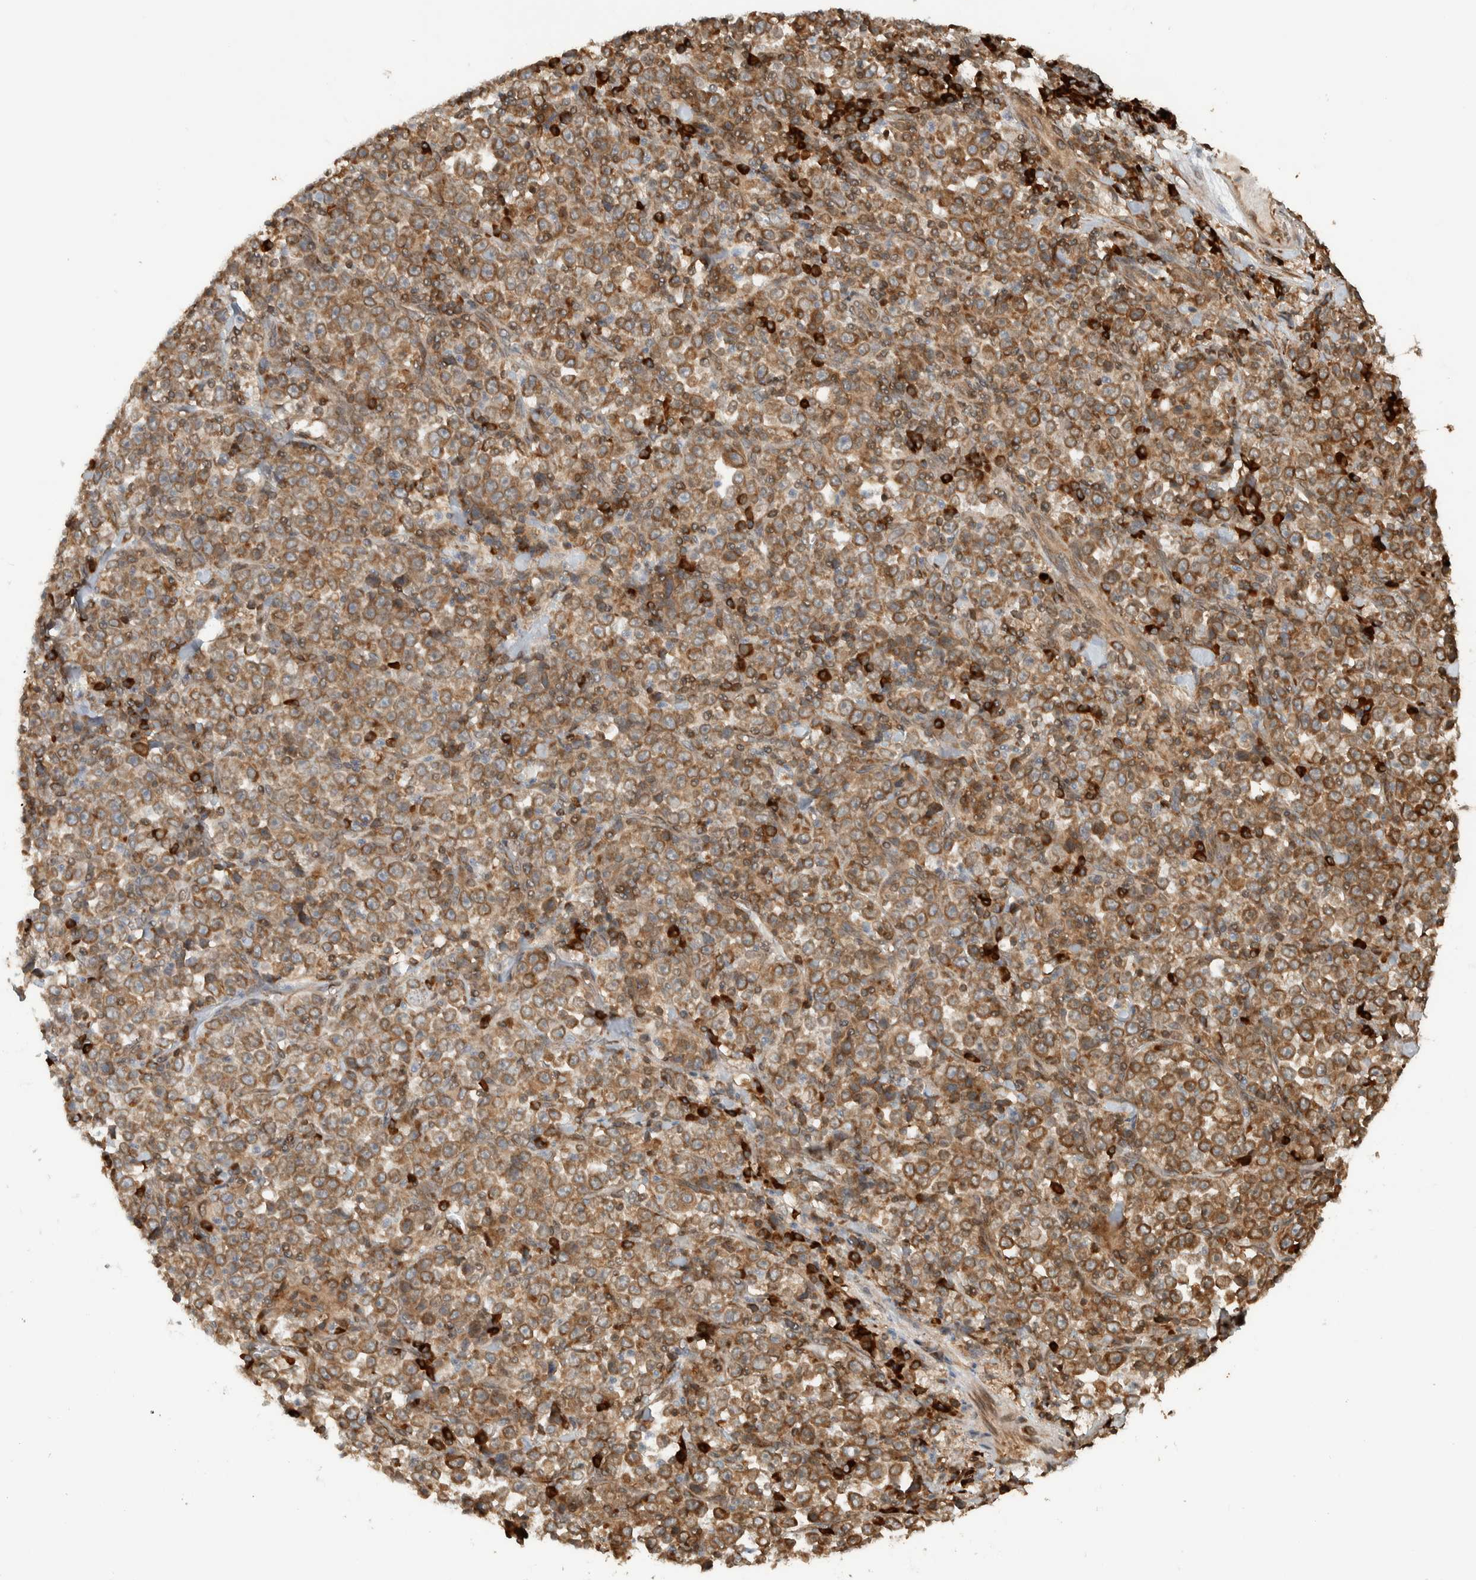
{"staining": {"intensity": "moderate", "quantity": ">75%", "location": "cytoplasmic/membranous"}, "tissue": "stomach cancer", "cell_type": "Tumor cells", "image_type": "cancer", "snomed": [{"axis": "morphology", "description": "Normal tissue, NOS"}, {"axis": "morphology", "description": "Adenocarcinoma, NOS"}, {"axis": "topography", "description": "Stomach, upper"}, {"axis": "topography", "description": "Stomach"}], "caption": "Stomach adenocarcinoma stained with IHC demonstrates moderate cytoplasmic/membranous expression in about >75% of tumor cells.", "gene": "CNTROB", "patient": {"sex": "male", "age": 59}}